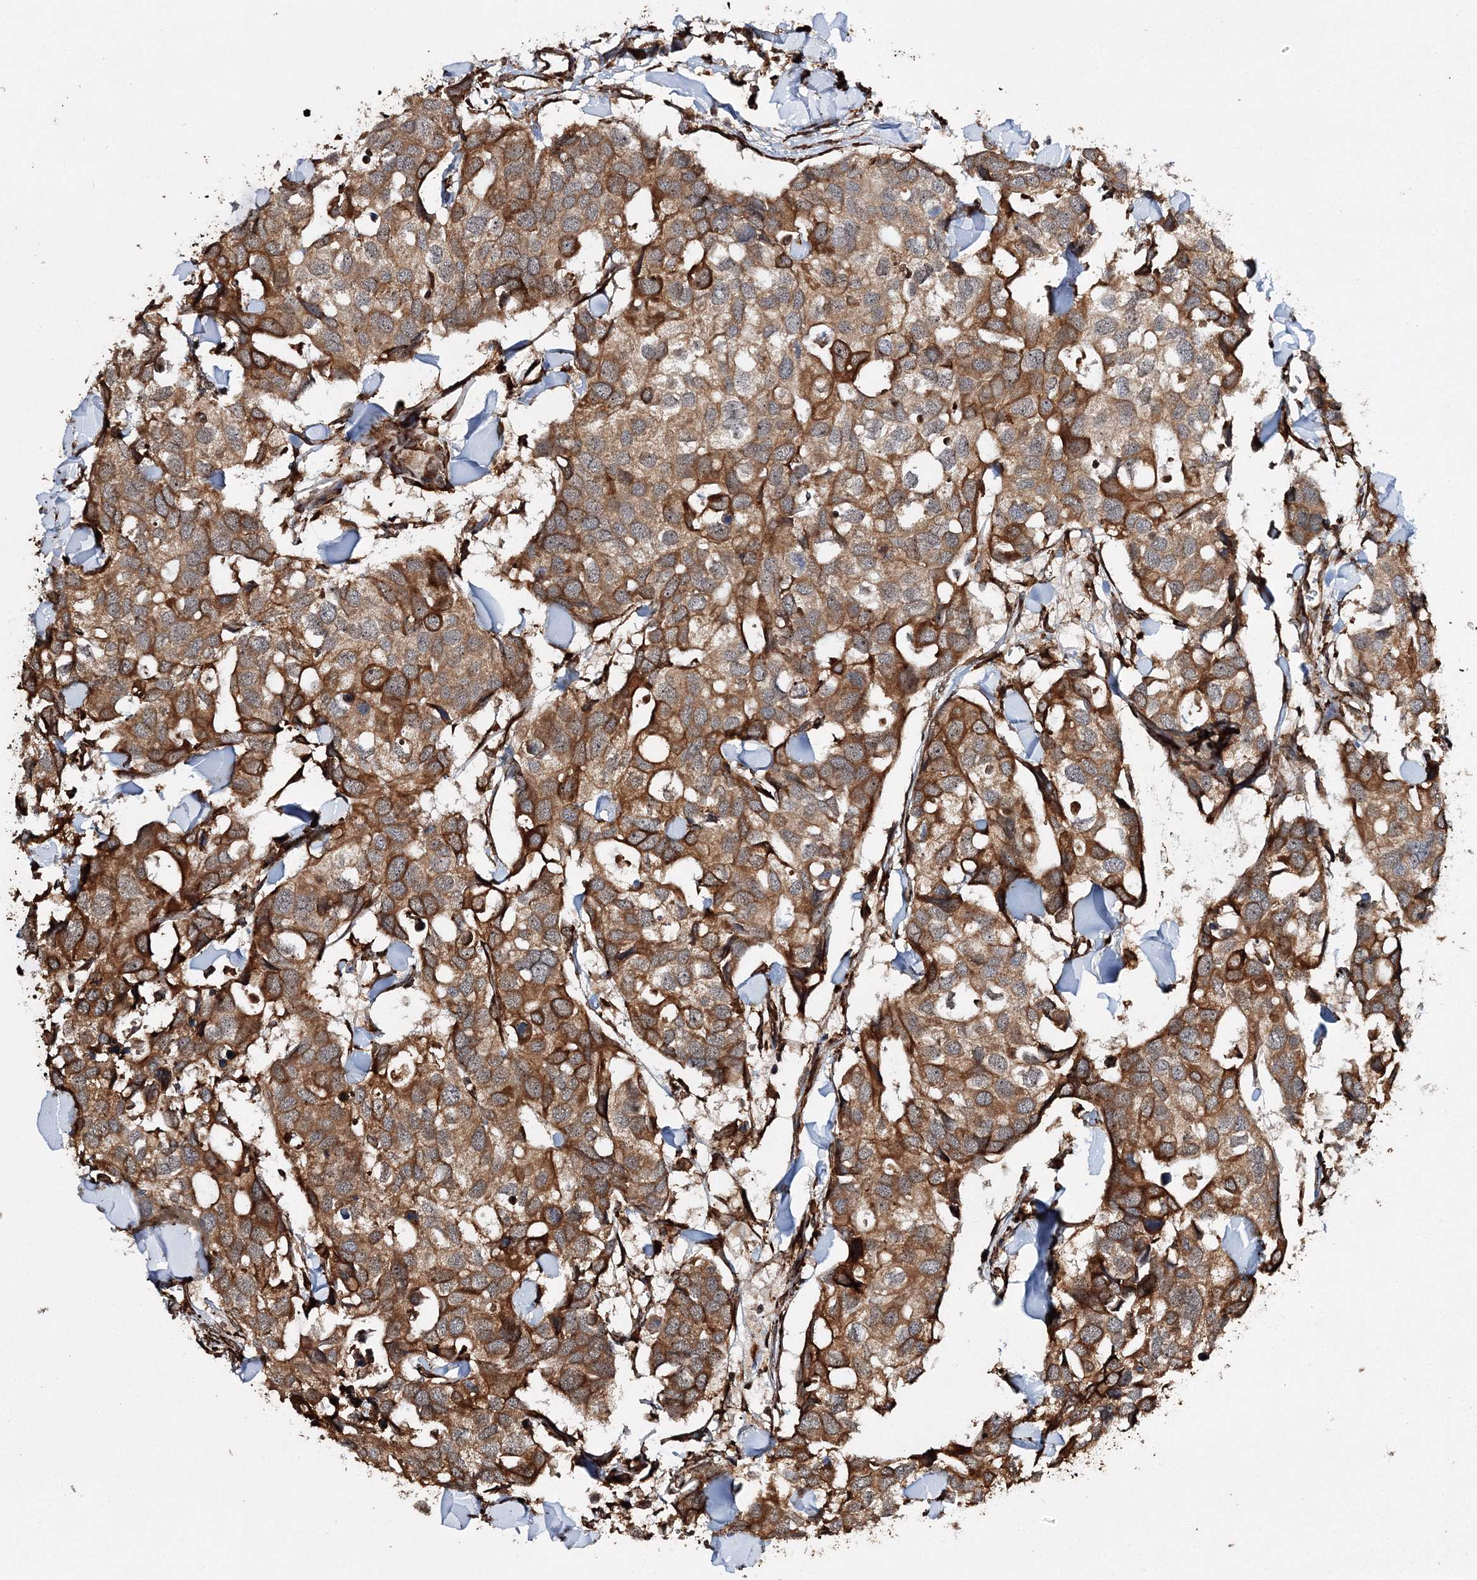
{"staining": {"intensity": "moderate", "quantity": ">75%", "location": "cytoplasmic/membranous"}, "tissue": "breast cancer", "cell_type": "Tumor cells", "image_type": "cancer", "snomed": [{"axis": "morphology", "description": "Duct carcinoma"}, {"axis": "topography", "description": "Breast"}], "caption": "Tumor cells reveal moderate cytoplasmic/membranous staining in approximately >75% of cells in breast invasive ductal carcinoma.", "gene": "SCRN3", "patient": {"sex": "female", "age": 83}}